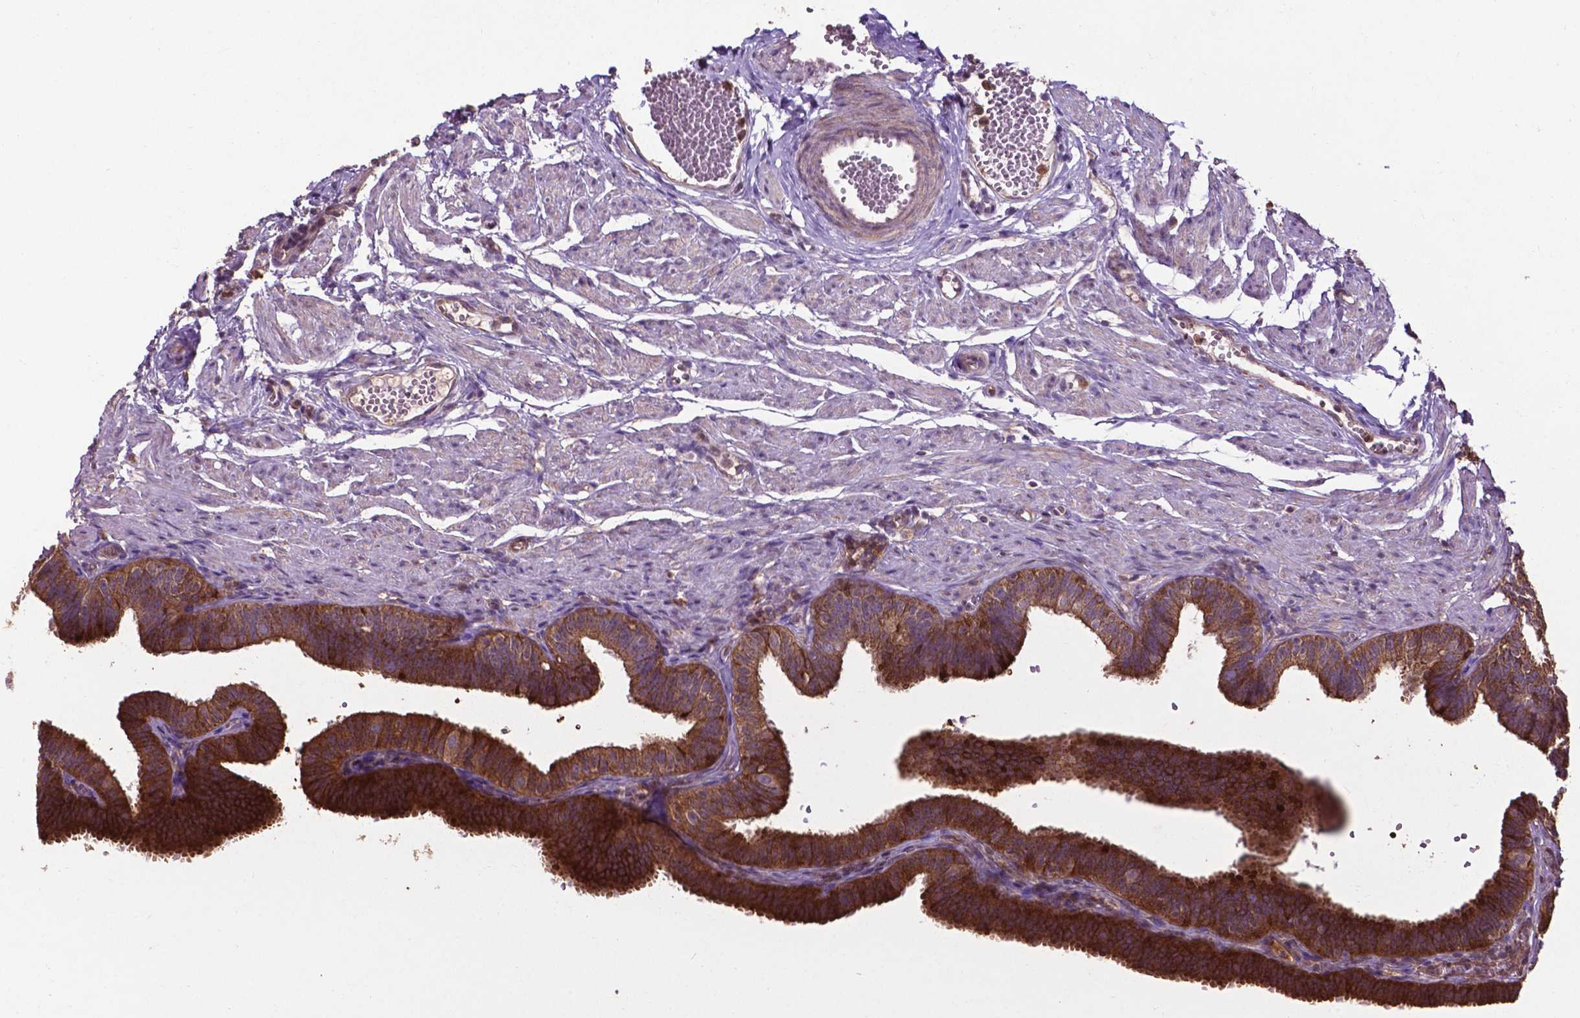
{"staining": {"intensity": "strong", "quantity": ">75%", "location": "cytoplasmic/membranous"}, "tissue": "fallopian tube", "cell_type": "Glandular cells", "image_type": "normal", "snomed": [{"axis": "morphology", "description": "Normal tissue, NOS"}, {"axis": "topography", "description": "Fallopian tube"}], "caption": "This is an image of immunohistochemistry staining of benign fallopian tube, which shows strong positivity in the cytoplasmic/membranous of glandular cells.", "gene": "SMAD3", "patient": {"sex": "female", "age": 25}}